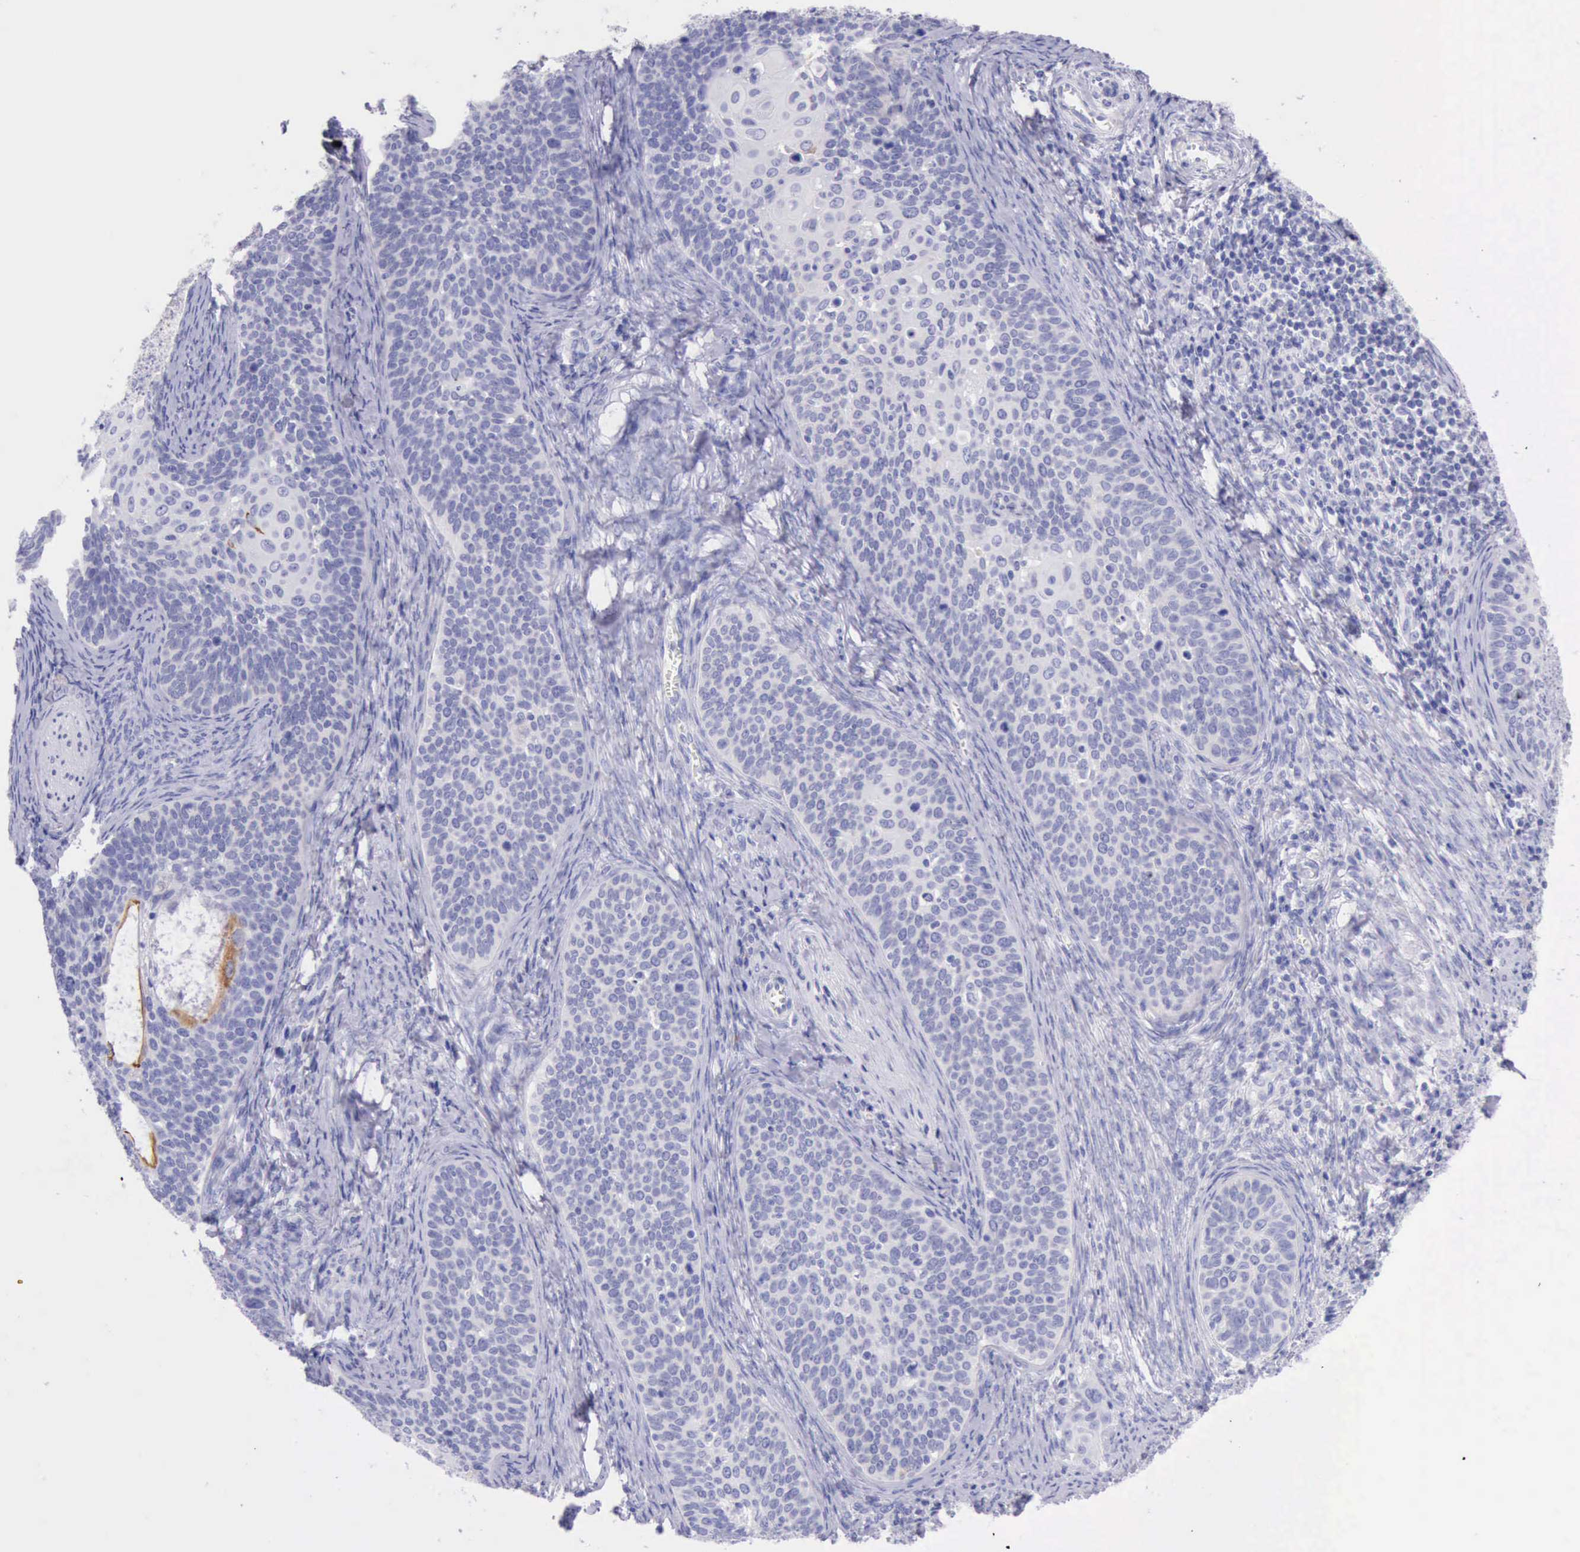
{"staining": {"intensity": "negative", "quantity": "none", "location": "none"}, "tissue": "cervical cancer", "cell_type": "Tumor cells", "image_type": "cancer", "snomed": [{"axis": "morphology", "description": "Squamous cell carcinoma, NOS"}, {"axis": "topography", "description": "Cervix"}], "caption": "IHC of human cervical squamous cell carcinoma shows no expression in tumor cells.", "gene": "KRT8", "patient": {"sex": "female", "age": 33}}